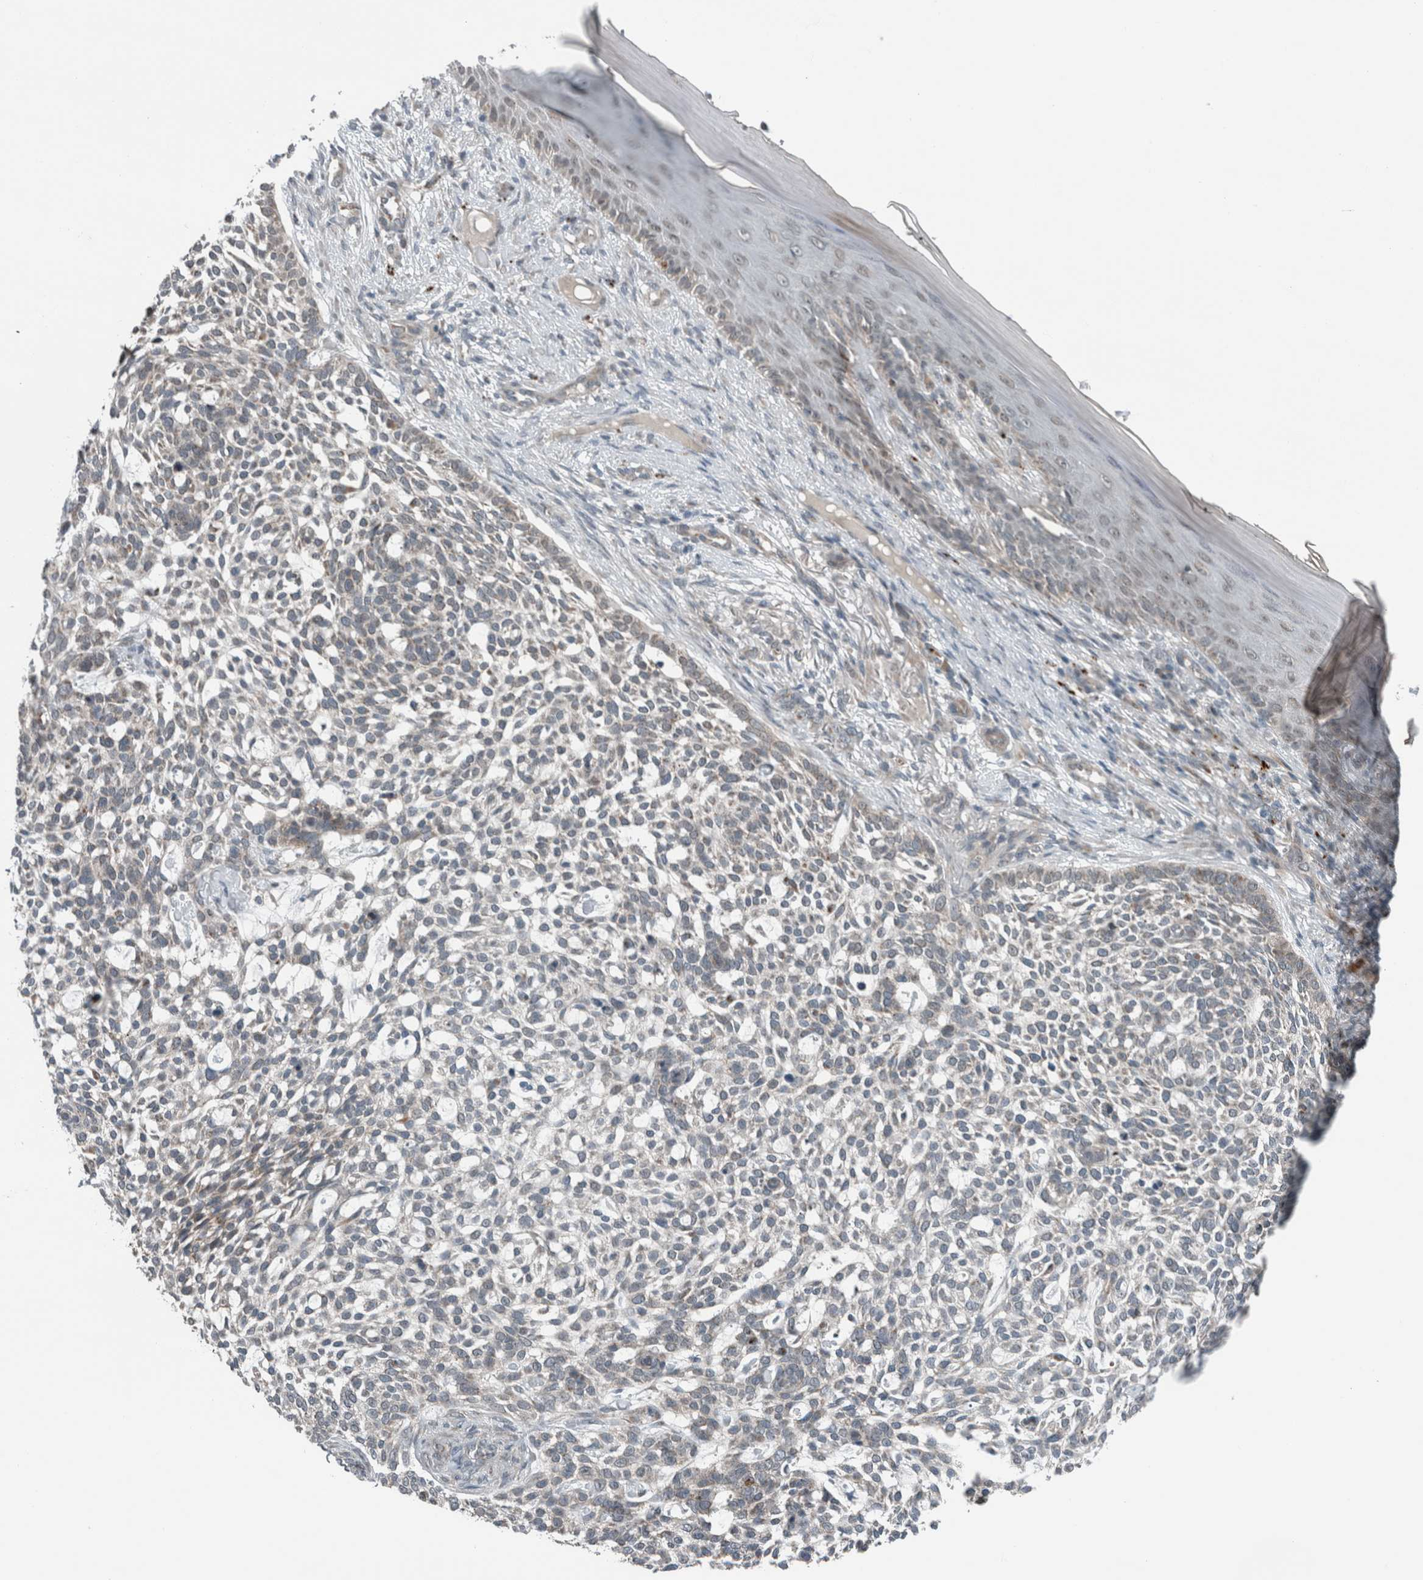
{"staining": {"intensity": "negative", "quantity": "none", "location": "none"}, "tissue": "skin cancer", "cell_type": "Tumor cells", "image_type": "cancer", "snomed": [{"axis": "morphology", "description": "Basal cell carcinoma"}, {"axis": "topography", "description": "Skin"}], "caption": "High power microscopy photomicrograph of an IHC histopathology image of basal cell carcinoma (skin), revealing no significant staining in tumor cells. Nuclei are stained in blue.", "gene": "GBA2", "patient": {"sex": "female", "age": 64}}